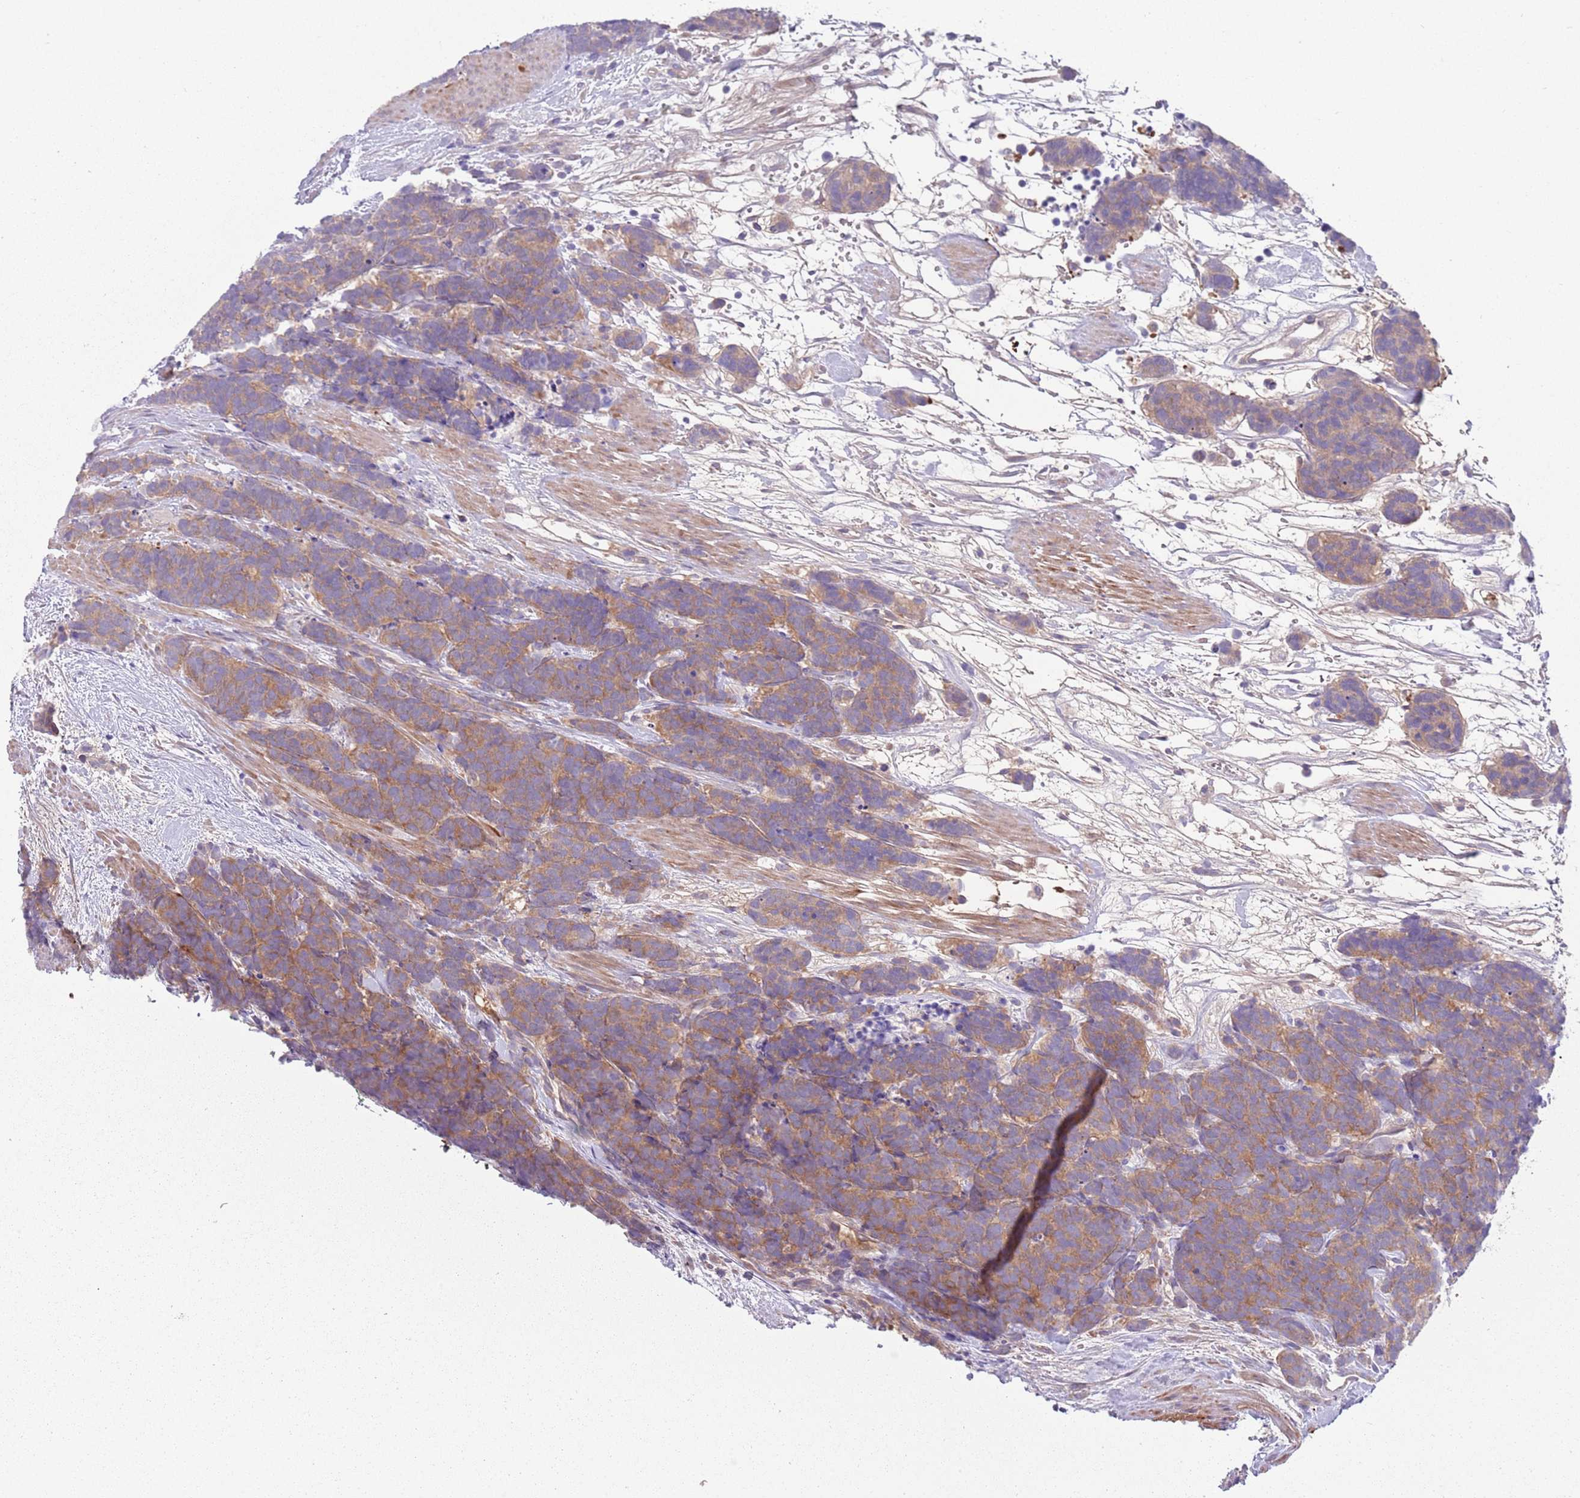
{"staining": {"intensity": "weak", "quantity": ">75%", "location": "cytoplasmic/membranous"}, "tissue": "carcinoid", "cell_type": "Tumor cells", "image_type": "cancer", "snomed": [{"axis": "morphology", "description": "Carcinoma, NOS"}, {"axis": "morphology", "description": "Carcinoid, malignant, NOS"}, {"axis": "topography", "description": "Prostate"}], "caption": "Human carcinoid (malignant) stained with a brown dye shows weak cytoplasmic/membranous positive positivity in approximately >75% of tumor cells.", "gene": "CFH", "patient": {"sex": "male", "age": 57}}